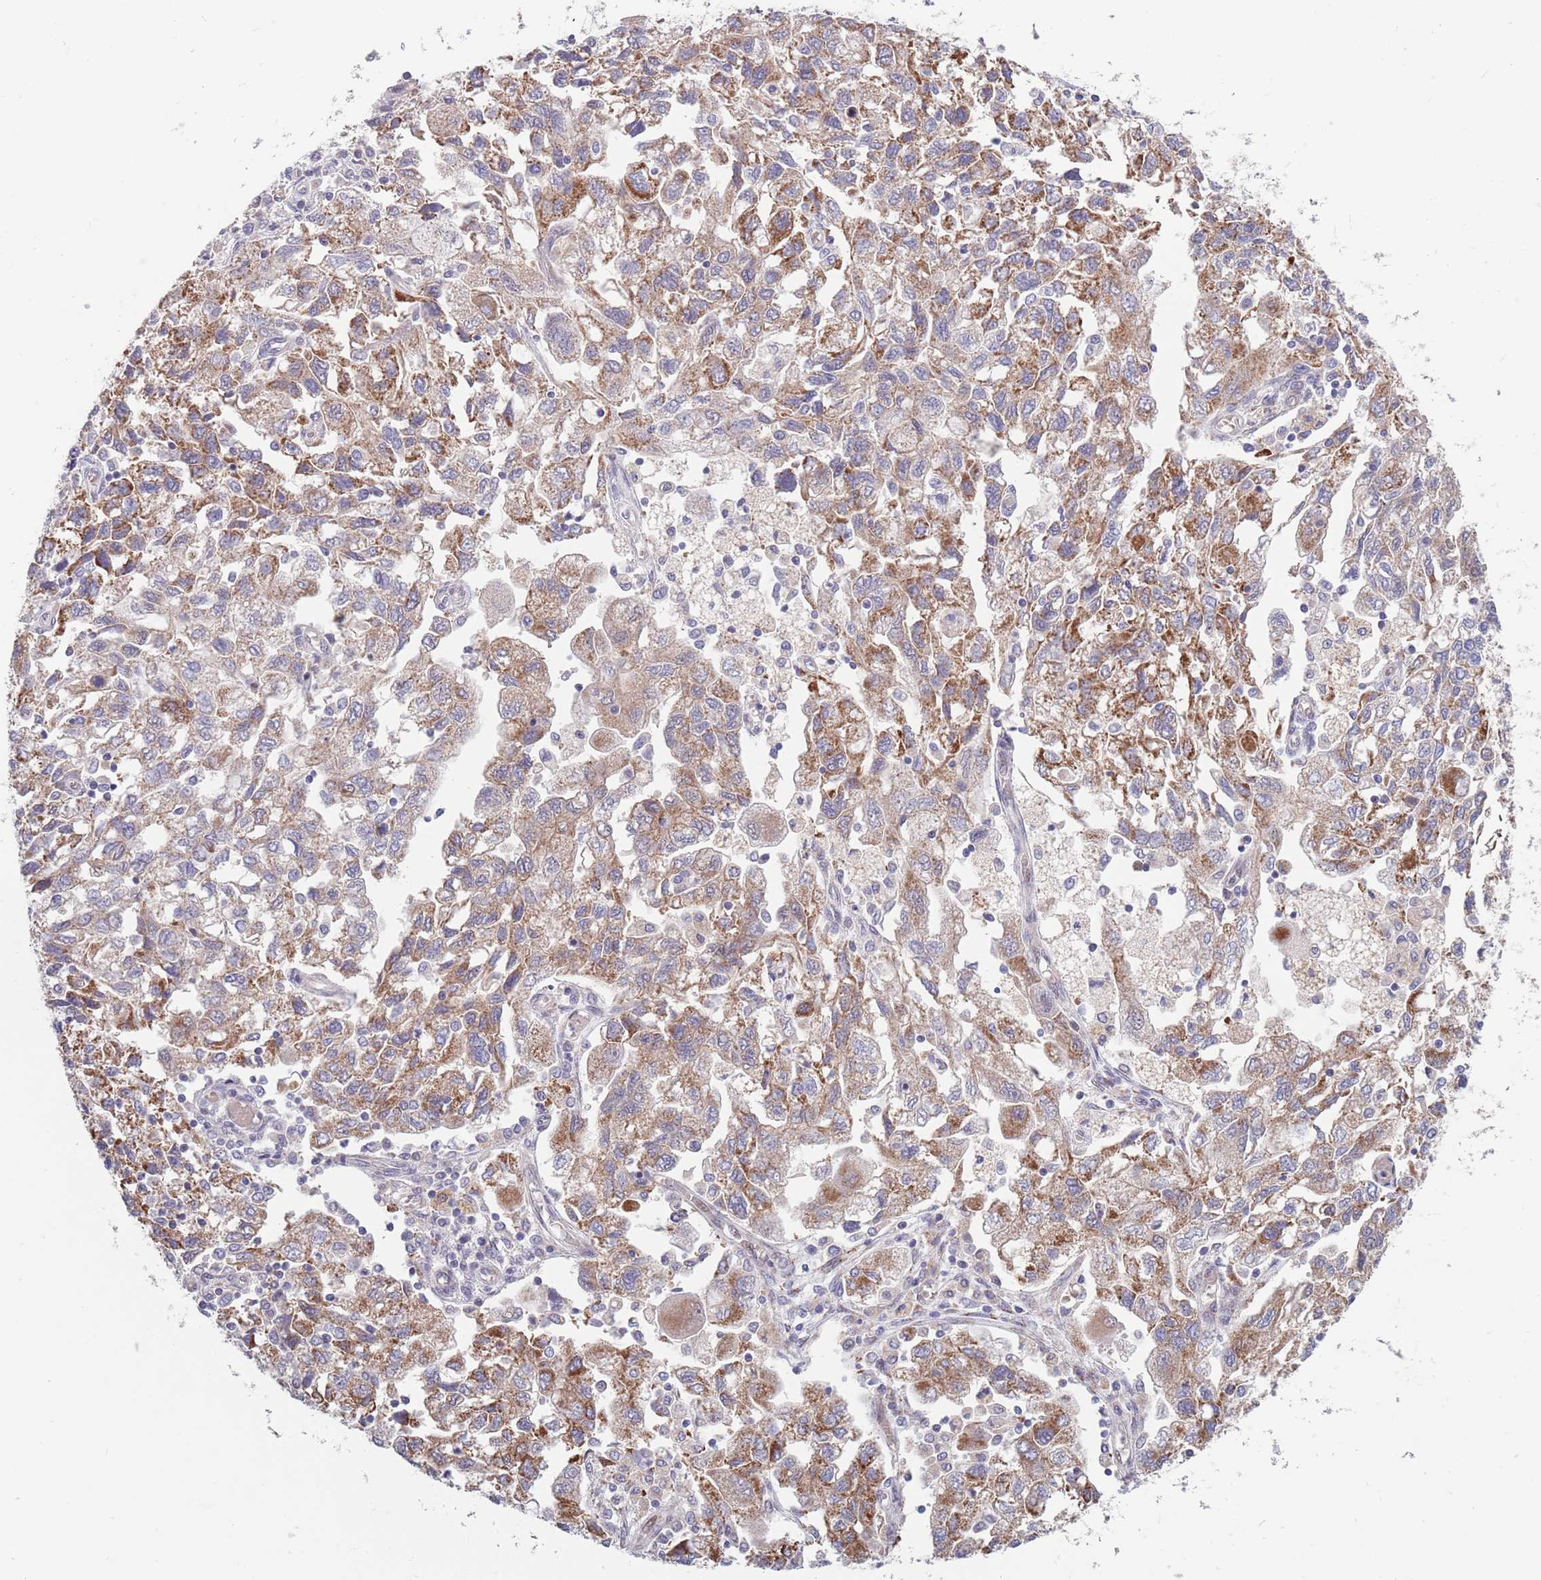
{"staining": {"intensity": "moderate", "quantity": "25%-75%", "location": "cytoplasmic/membranous"}, "tissue": "ovarian cancer", "cell_type": "Tumor cells", "image_type": "cancer", "snomed": [{"axis": "morphology", "description": "Carcinoma, NOS"}, {"axis": "morphology", "description": "Cystadenocarcinoma, serous, NOS"}, {"axis": "topography", "description": "Ovary"}], "caption": "Moderate cytoplasmic/membranous expression is appreciated in about 25%-75% of tumor cells in carcinoma (ovarian).", "gene": "TYW1", "patient": {"sex": "female", "age": 69}}